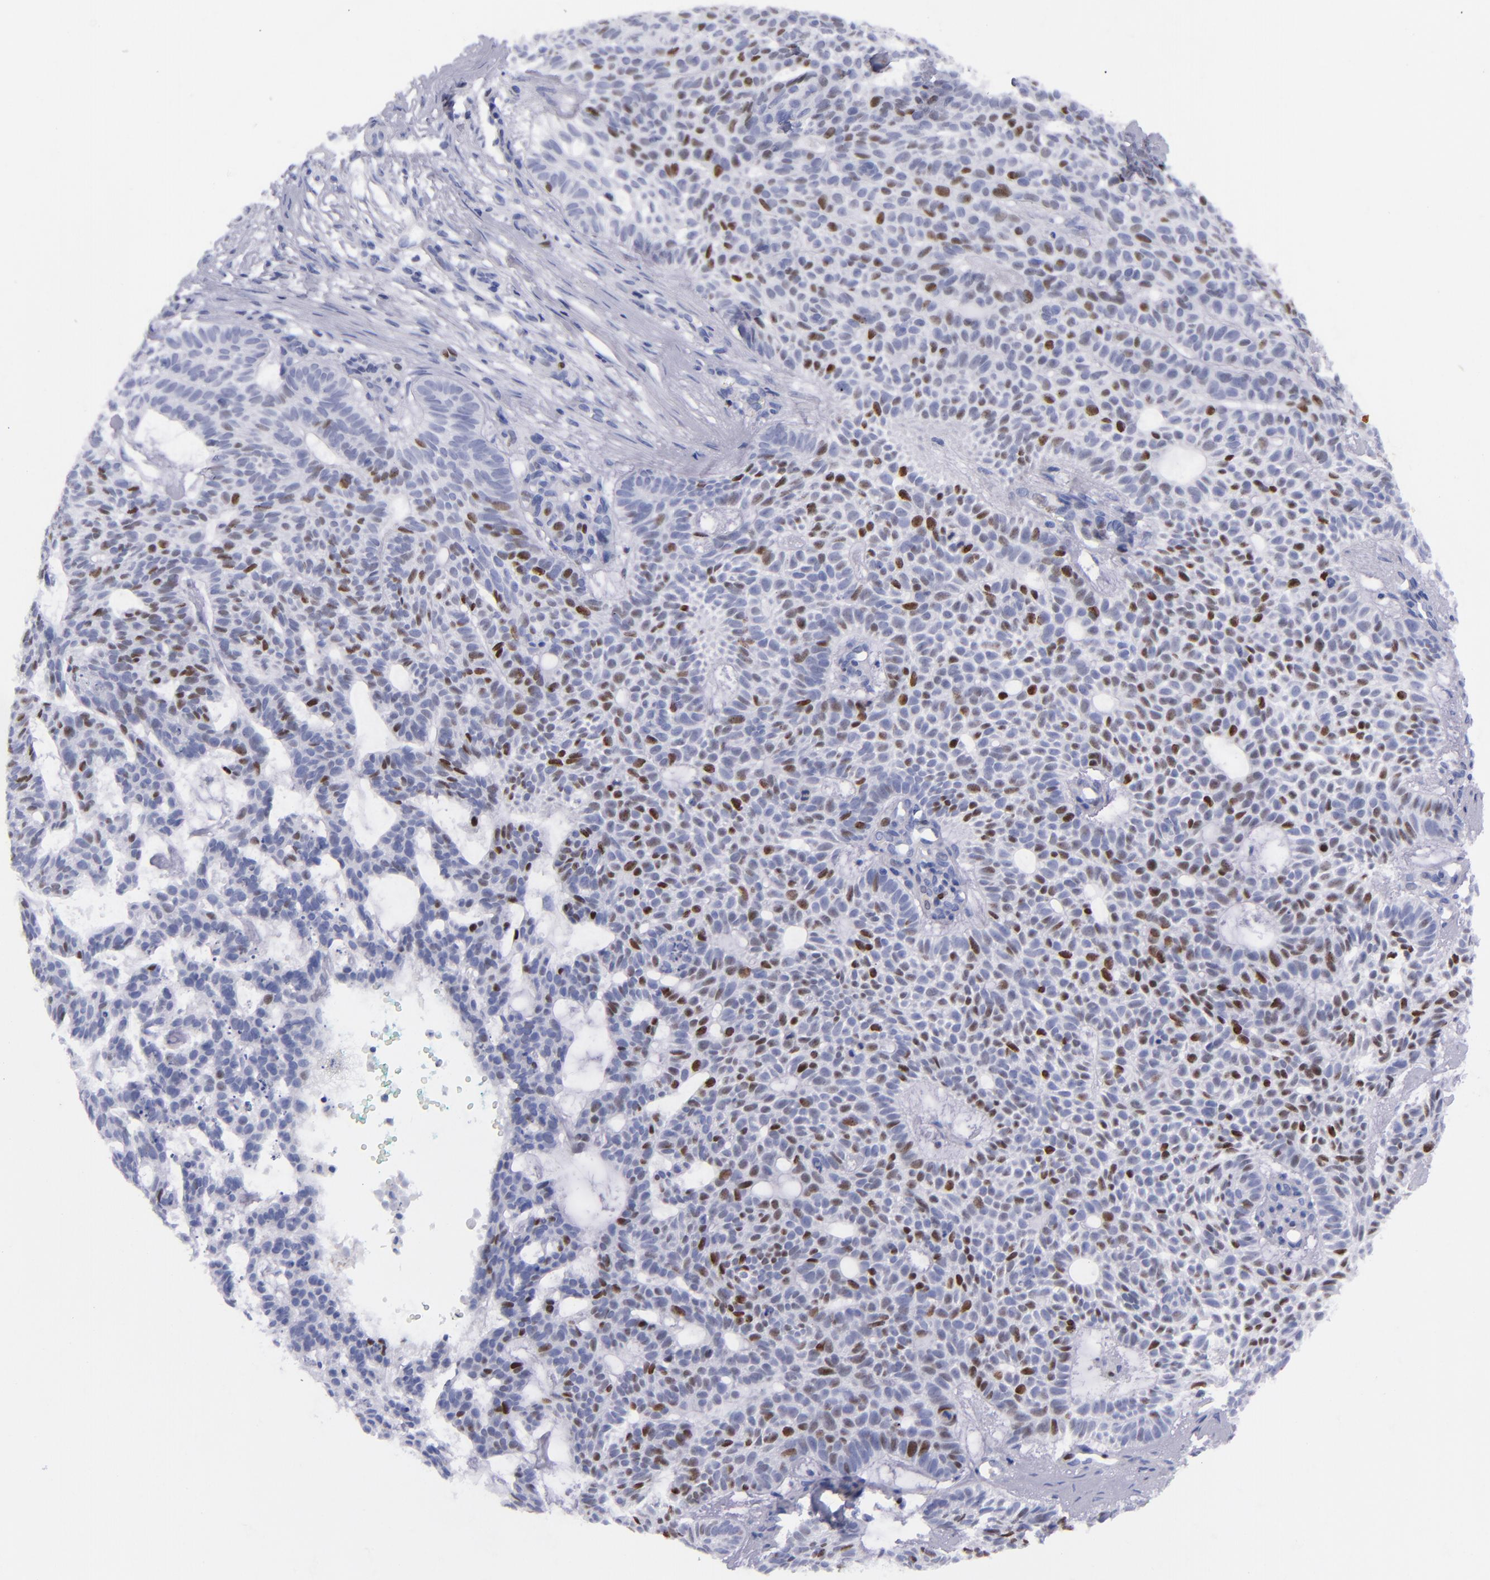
{"staining": {"intensity": "strong", "quantity": "25%-75%", "location": "nuclear"}, "tissue": "skin cancer", "cell_type": "Tumor cells", "image_type": "cancer", "snomed": [{"axis": "morphology", "description": "Basal cell carcinoma"}, {"axis": "topography", "description": "Skin"}], "caption": "Skin basal cell carcinoma stained with a protein marker exhibits strong staining in tumor cells.", "gene": "MCM7", "patient": {"sex": "male", "age": 75}}